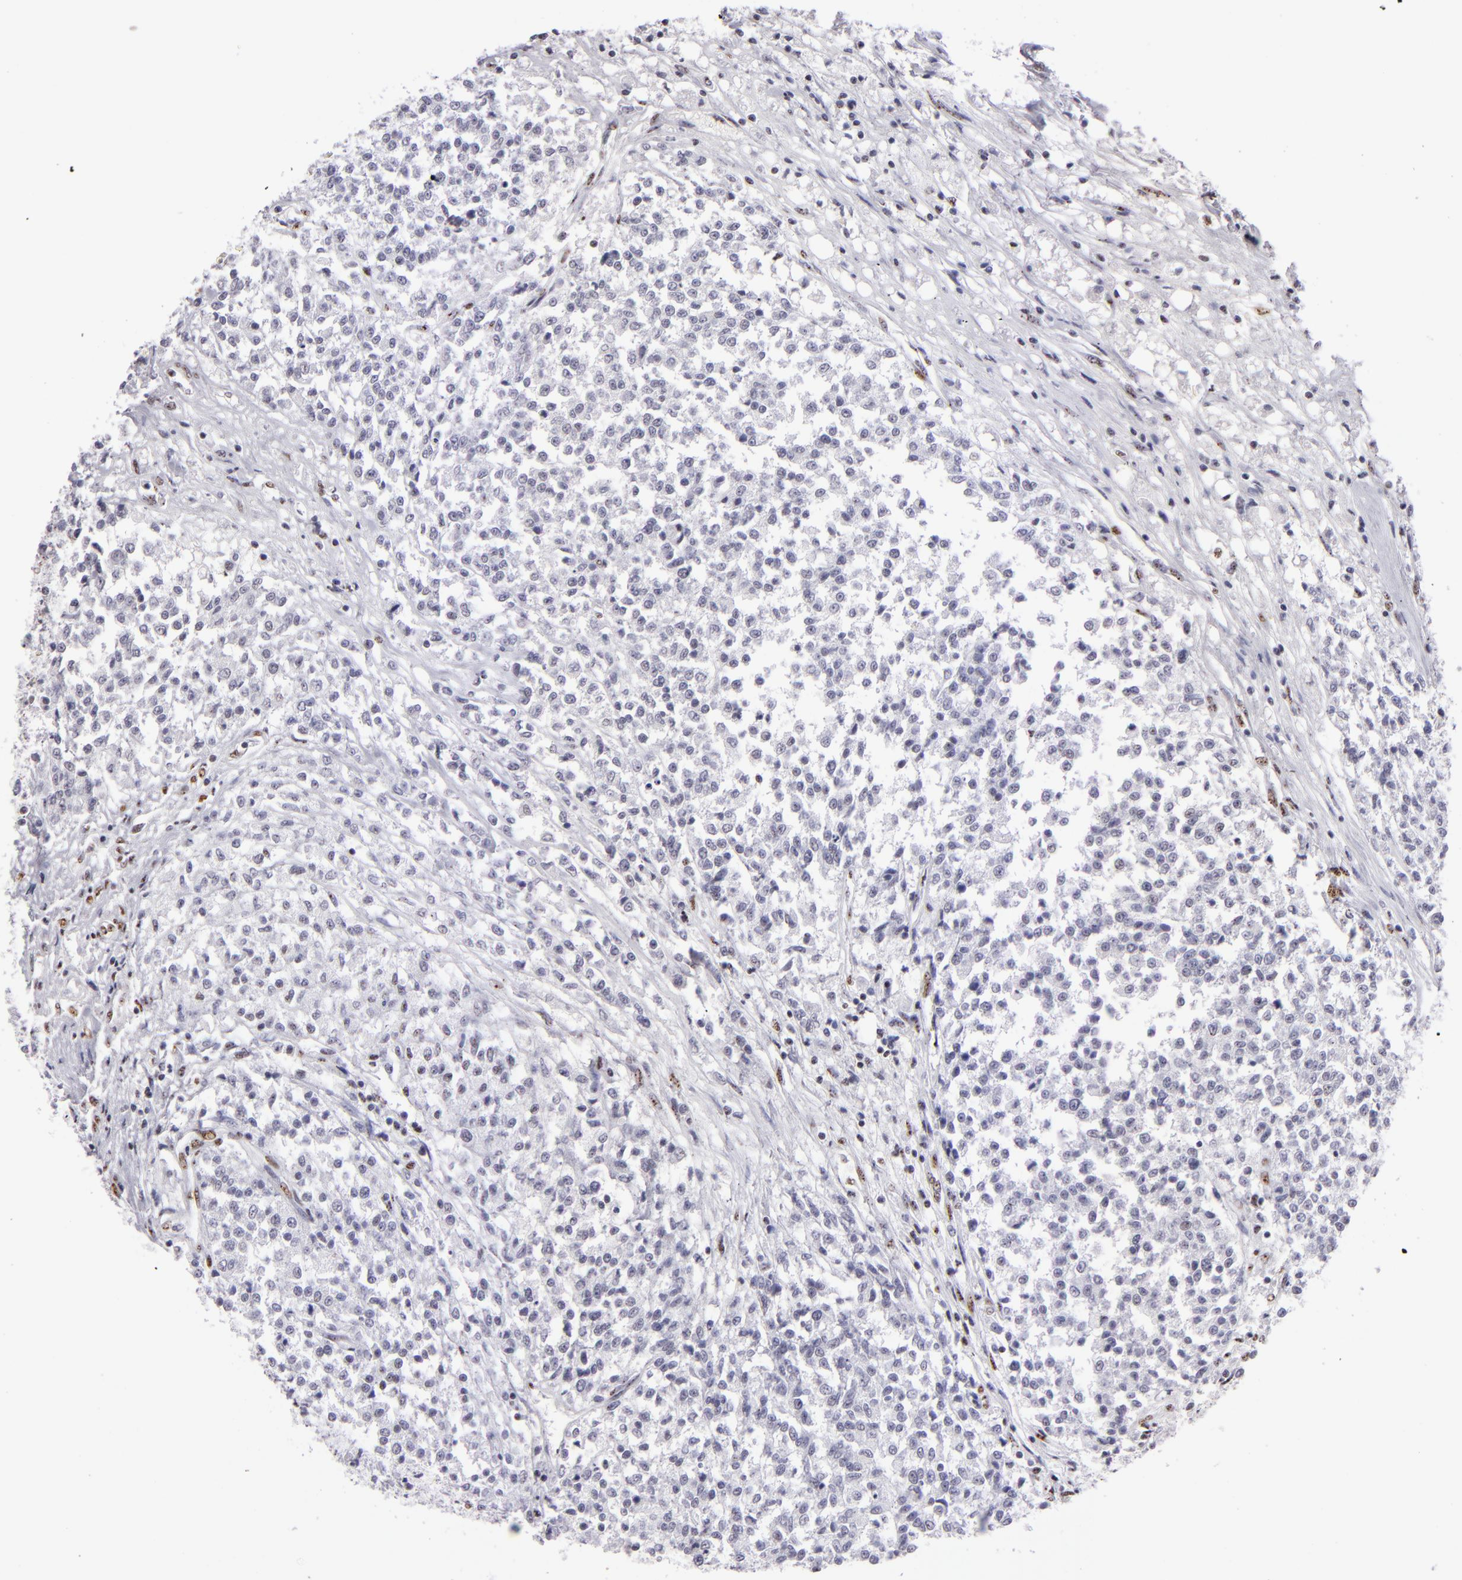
{"staining": {"intensity": "negative", "quantity": "none", "location": "none"}, "tissue": "testis cancer", "cell_type": "Tumor cells", "image_type": "cancer", "snomed": [{"axis": "morphology", "description": "Seminoma, NOS"}, {"axis": "topography", "description": "Testis"}], "caption": "Testis cancer stained for a protein using immunohistochemistry (IHC) reveals no expression tumor cells.", "gene": "TOP3A", "patient": {"sex": "male", "age": 59}}